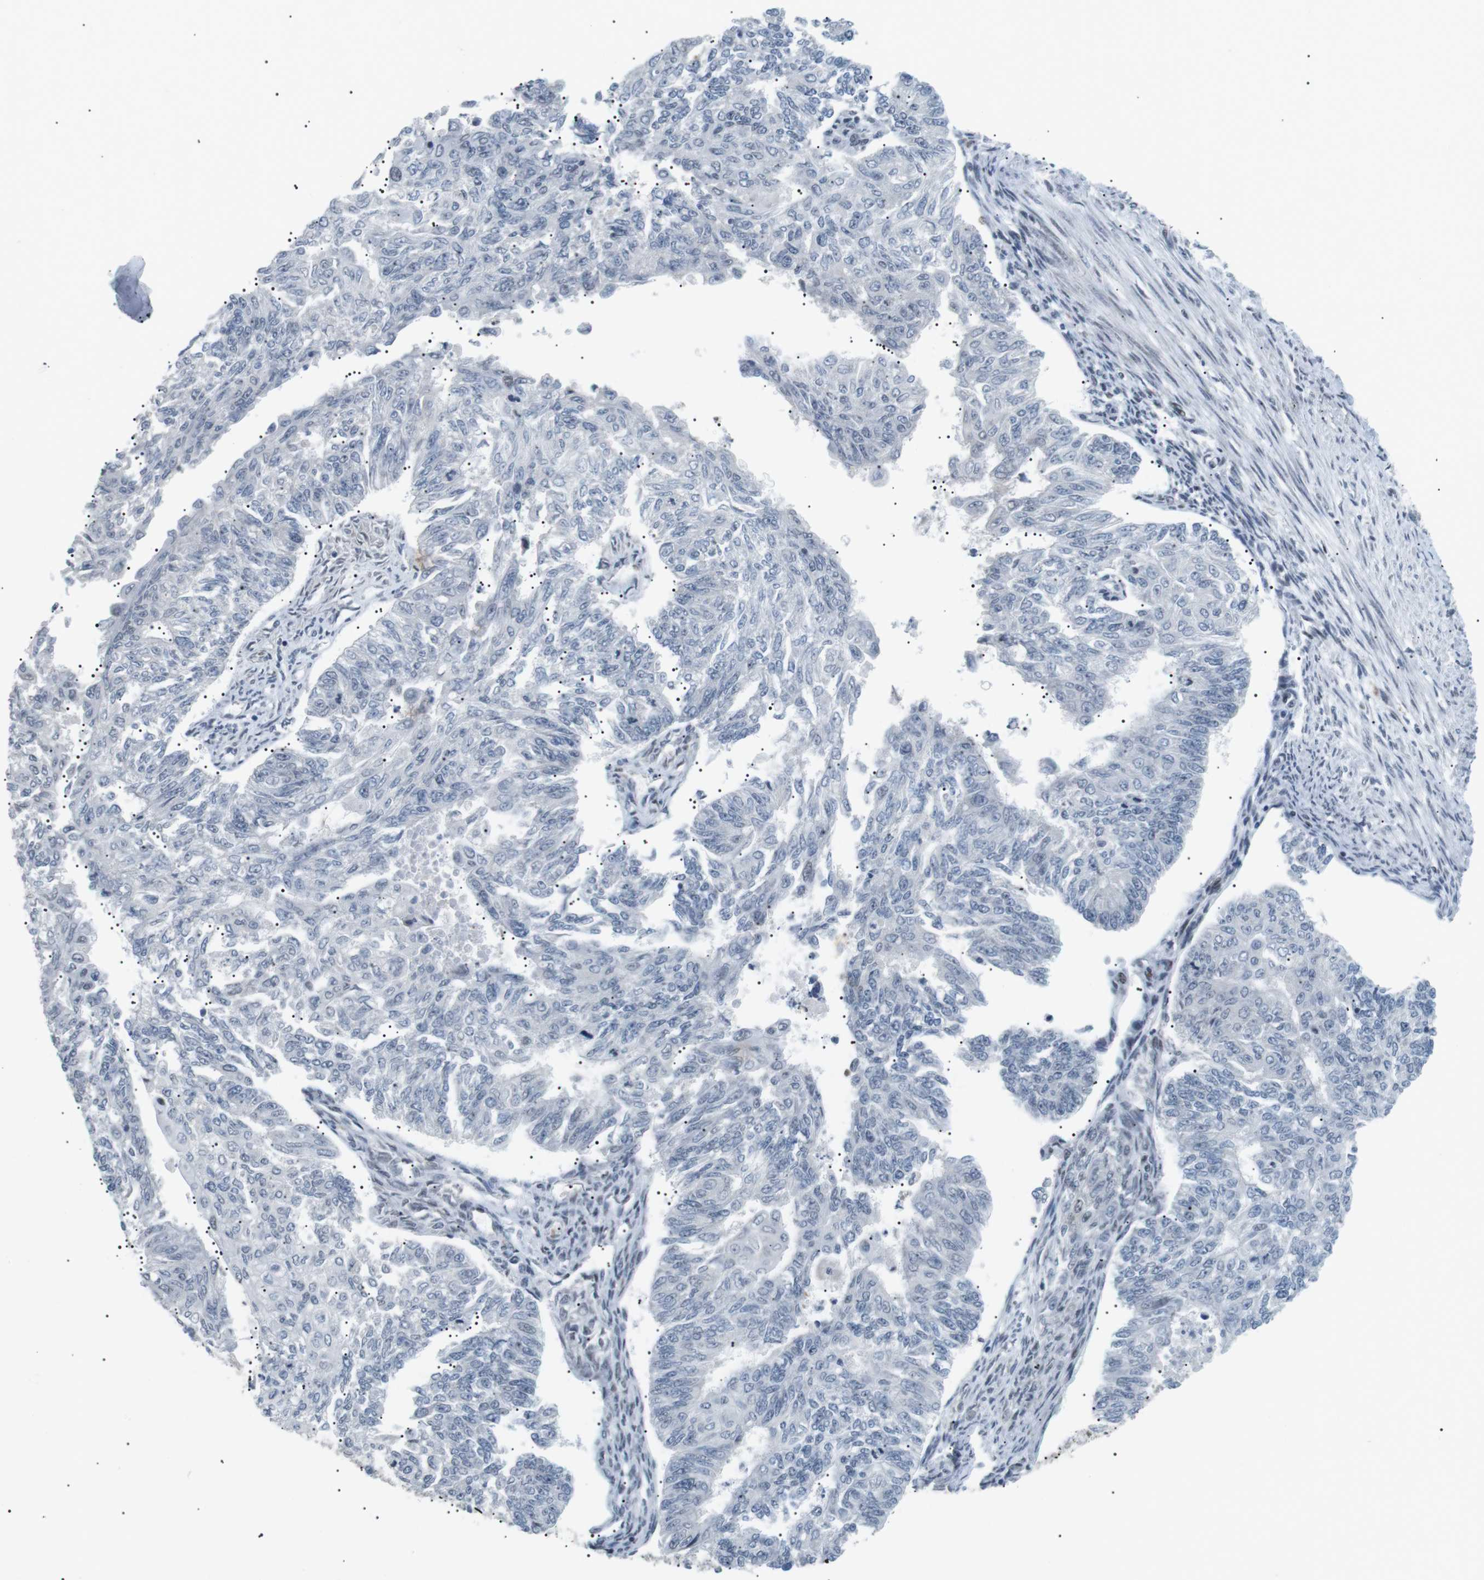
{"staining": {"intensity": "negative", "quantity": "none", "location": "none"}, "tissue": "endometrial cancer", "cell_type": "Tumor cells", "image_type": "cancer", "snomed": [{"axis": "morphology", "description": "Adenocarcinoma, NOS"}, {"axis": "topography", "description": "Endometrium"}], "caption": "Adenocarcinoma (endometrial) was stained to show a protein in brown. There is no significant staining in tumor cells.", "gene": "CDC27", "patient": {"sex": "female", "age": 32}}